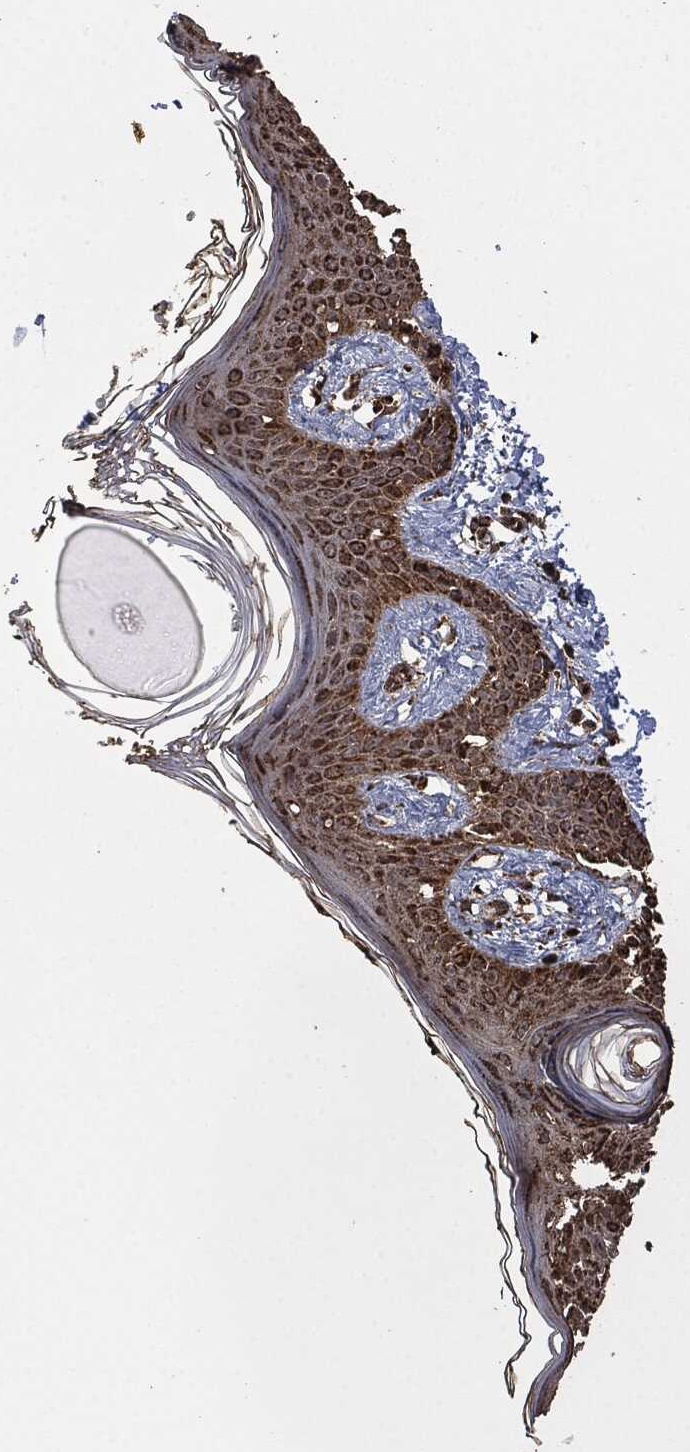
{"staining": {"intensity": "strong", "quantity": ">75%", "location": "cytoplasmic/membranous"}, "tissue": "skin", "cell_type": "Fibroblasts", "image_type": "normal", "snomed": [{"axis": "morphology", "description": "Normal tissue, NOS"}, {"axis": "topography", "description": "Skin"}], "caption": "A micrograph of skin stained for a protein displays strong cytoplasmic/membranous brown staining in fibroblasts. (Brightfield microscopy of DAB IHC at high magnification).", "gene": "LIG3", "patient": {"sex": "male", "age": 76}}